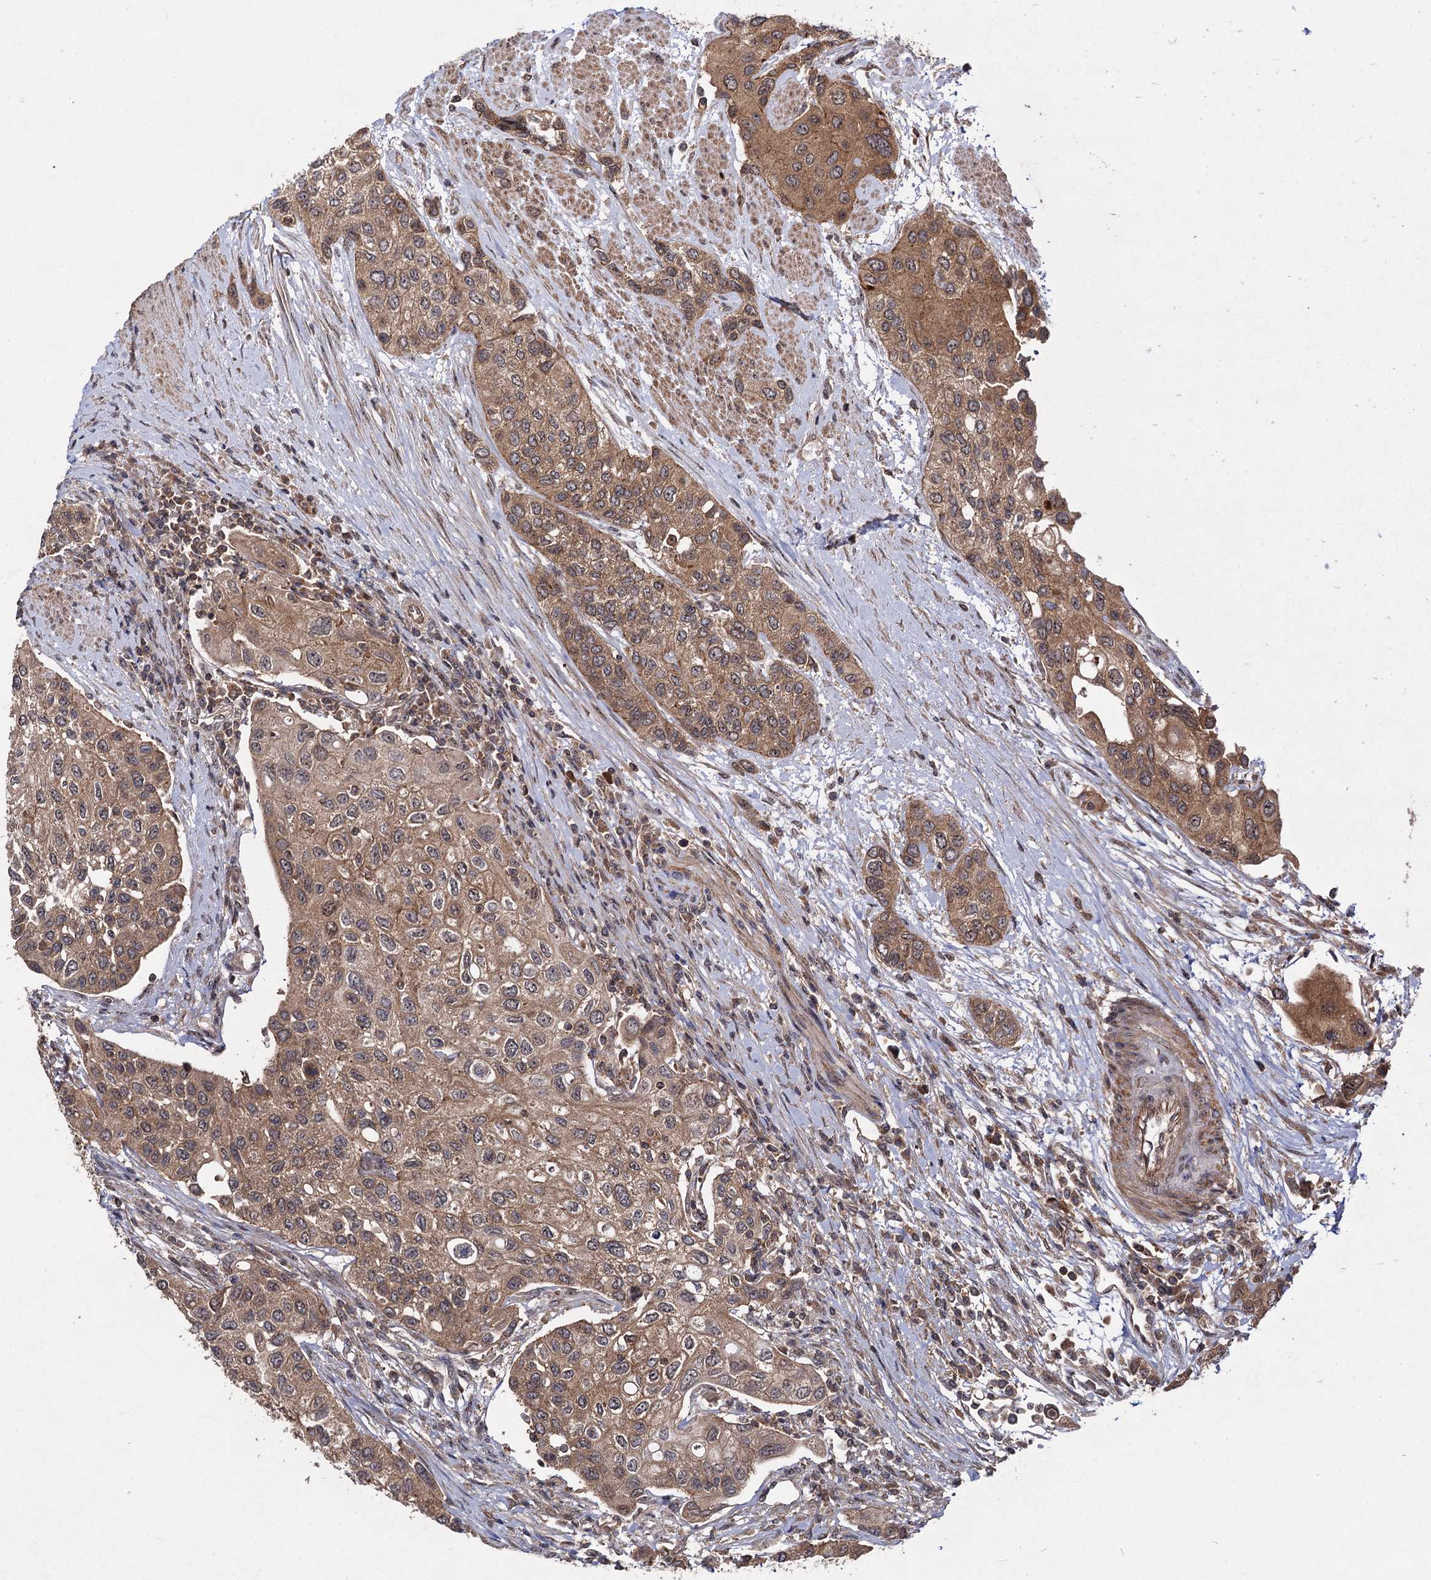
{"staining": {"intensity": "moderate", "quantity": ">75%", "location": "cytoplasmic/membranous"}, "tissue": "urothelial cancer", "cell_type": "Tumor cells", "image_type": "cancer", "snomed": [{"axis": "morphology", "description": "Normal tissue, NOS"}, {"axis": "morphology", "description": "Urothelial carcinoma, High grade"}, {"axis": "topography", "description": "Vascular tissue"}, {"axis": "topography", "description": "Urinary bladder"}], "caption": "Moderate cytoplasmic/membranous expression is identified in approximately >75% of tumor cells in urothelial carcinoma (high-grade).", "gene": "KXD1", "patient": {"sex": "female", "age": 56}}